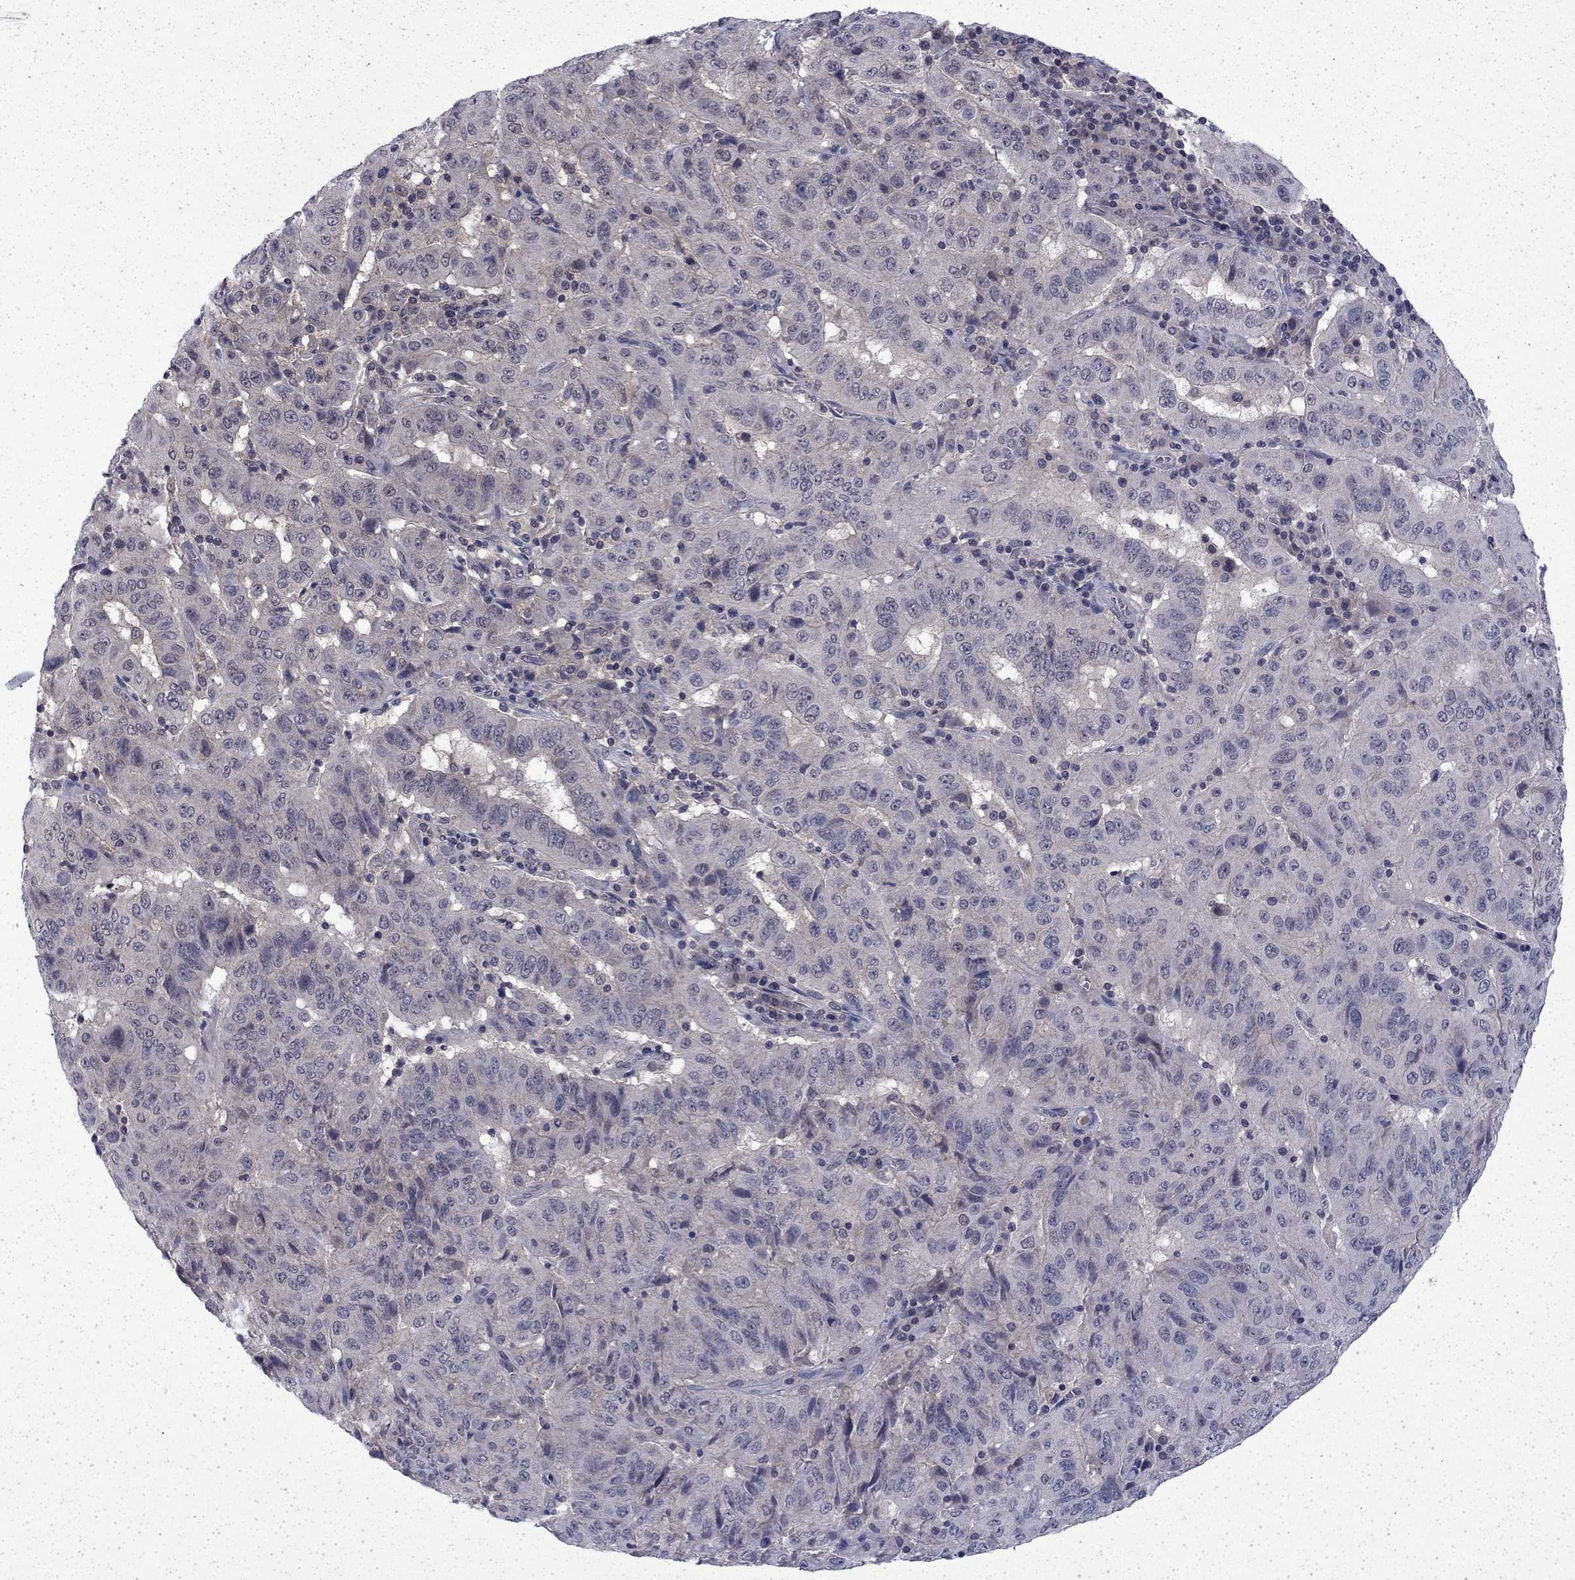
{"staining": {"intensity": "negative", "quantity": "none", "location": "none"}, "tissue": "pancreatic cancer", "cell_type": "Tumor cells", "image_type": "cancer", "snomed": [{"axis": "morphology", "description": "Adenocarcinoma, NOS"}, {"axis": "topography", "description": "Pancreas"}], "caption": "Immunohistochemical staining of pancreatic cancer exhibits no significant positivity in tumor cells. Nuclei are stained in blue.", "gene": "CHAT", "patient": {"sex": "male", "age": 63}}